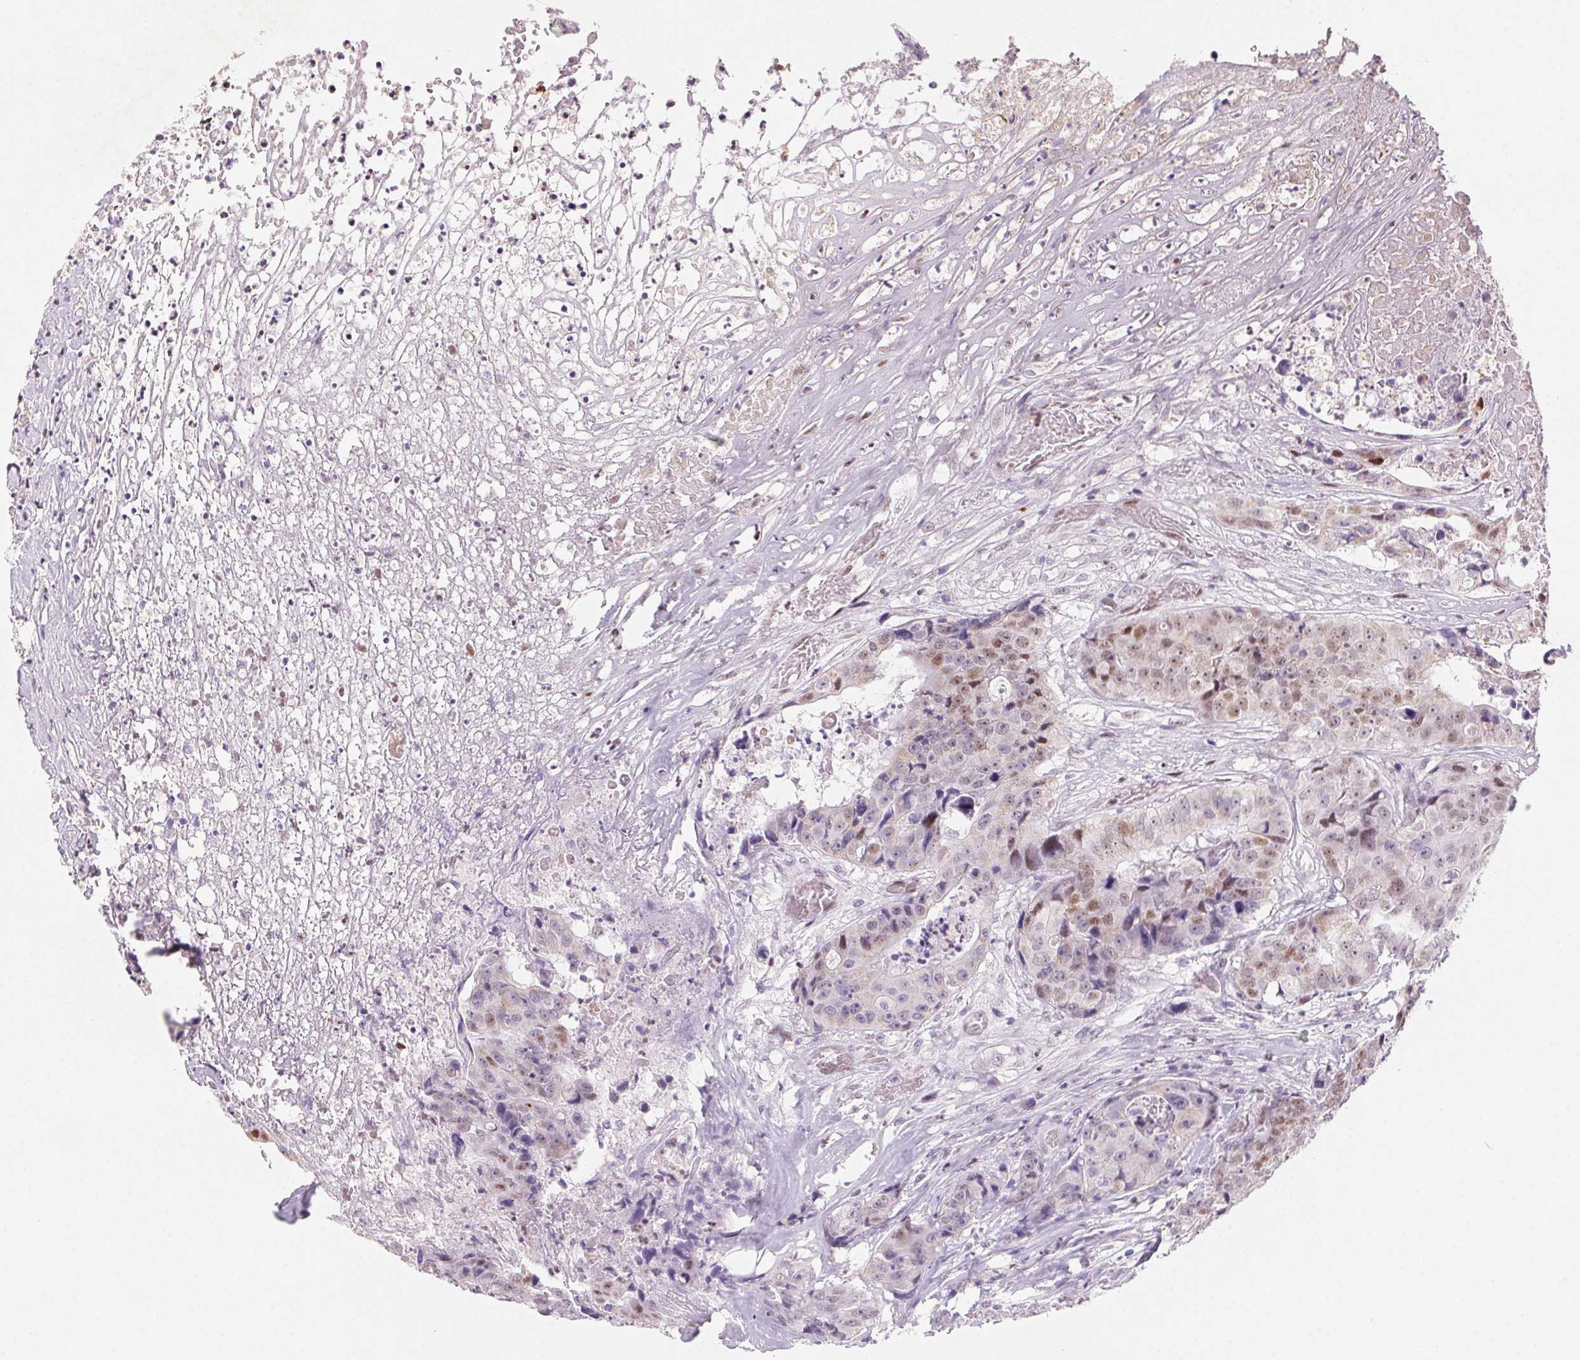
{"staining": {"intensity": "moderate", "quantity": "25%-75%", "location": "cytoplasmic/membranous"}, "tissue": "colorectal cancer", "cell_type": "Tumor cells", "image_type": "cancer", "snomed": [{"axis": "morphology", "description": "Adenocarcinoma, NOS"}, {"axis": "topography", "description": "Rectum"}], "caption": "Immunohistochemical staining of adenocarcinoma (colorectal) exhibits medium levels of moderate cytoplasmic/membranous protein expression in approximately 25%-75% of tumor cells.", "gene": "DPPA5", "patient": {"sex": "female", "age": 62}}